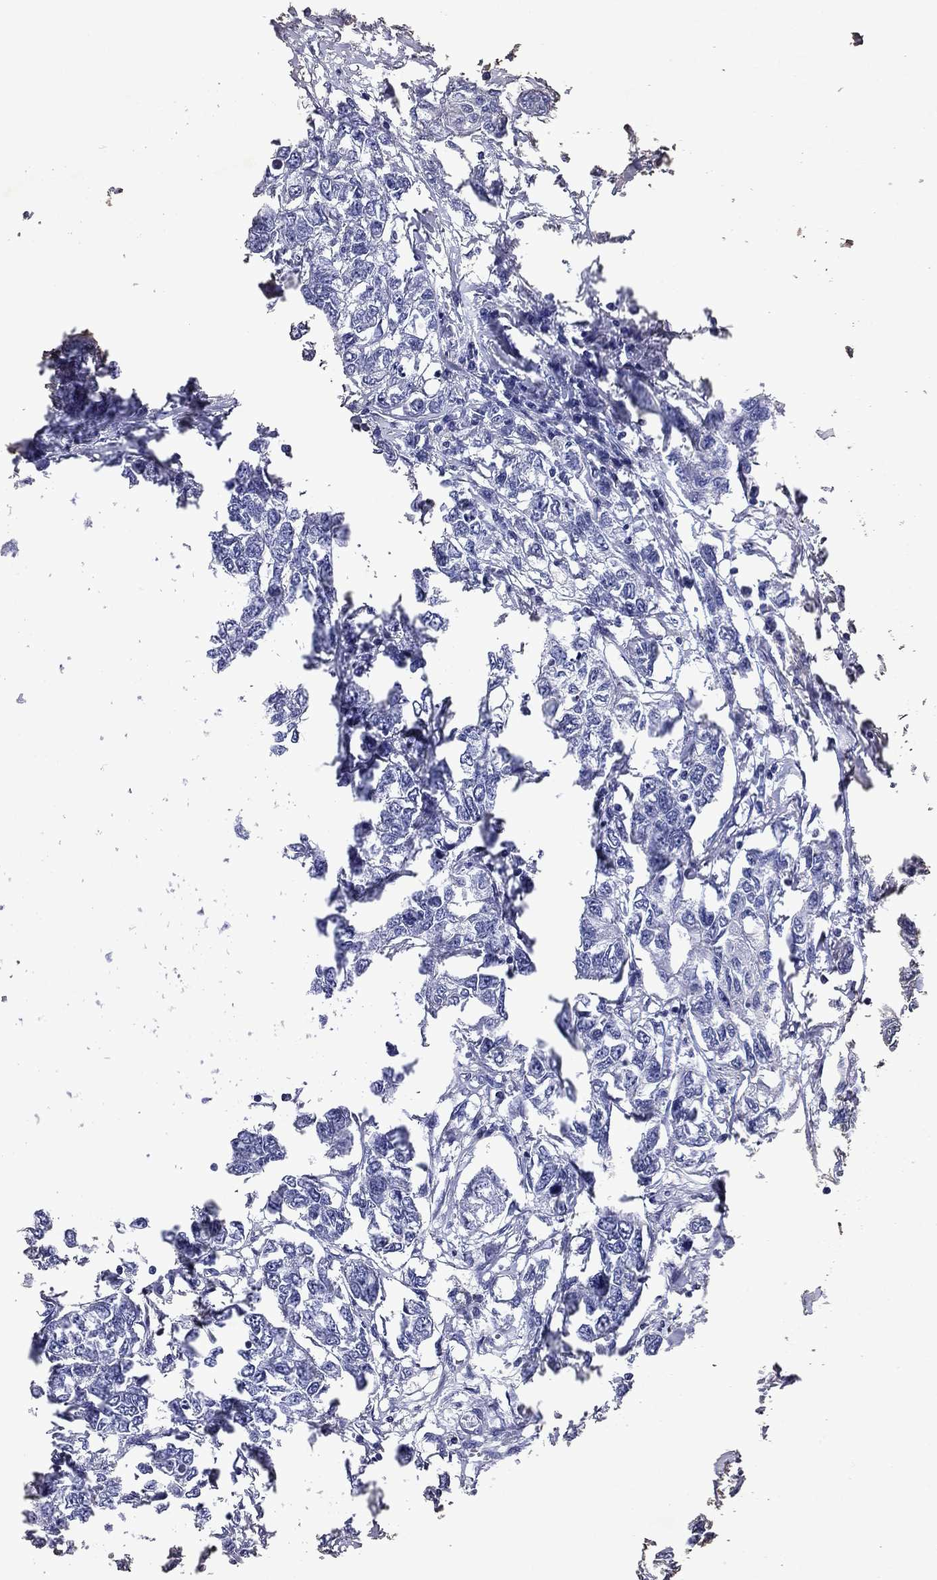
{"staining": {"intensity": "weak", "quantity": "<25%", "location": "nuclear"}, "tissue": "breast cancer", "cell_type": "Tumor cells", "image_type": "cancer", "snomed": [{"axis": "morphology", "description": "Duct carcinoma"}, {"axis": "topography", "description": "Breast"}], "caption": "The histopathology image shows no staining of tumor cells in breast cancer (invasive ductal carcinoma).", "gene": "GZMK", "patient": {"sex": "female", "age": 88}}